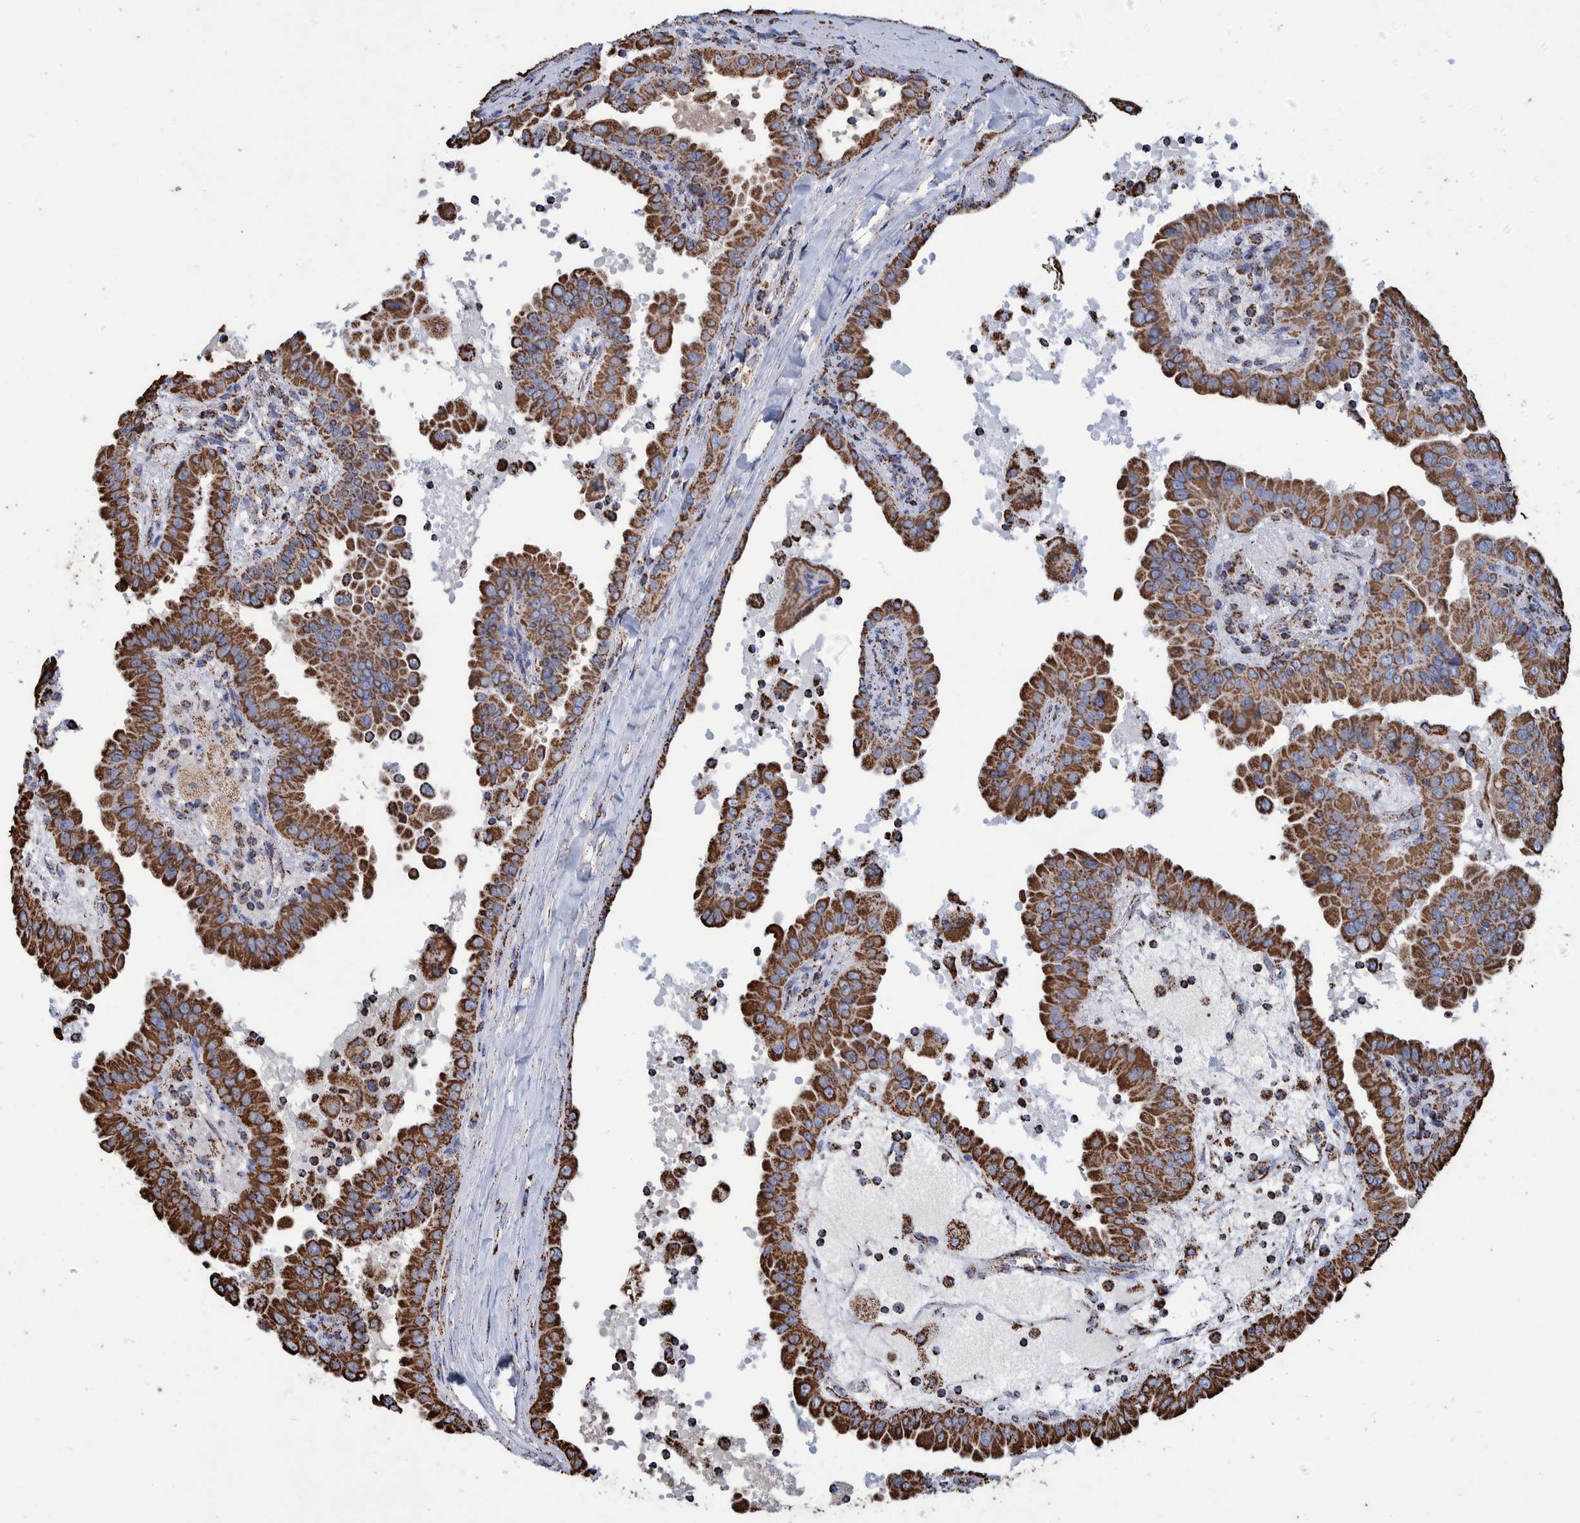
{"staining": {"intensity": "strong", "quantity": ">75%", "location": "cytoplasmic/membranous"}, "tissue": "thyroid cancer", "cell_type": "Tumor cells", "image_type": "cancer", "snomed": [{"axis": "morphology", "description": "Papillary adenocarcinoma, NOS"}, {"axis": "topography", "description": "Thyroid gland"}], "caption": "This photomicrograph displays thyroid papillary adenocarcinoma stained with immunohistochemistry (IHC) to label a protein in brown. The cytoplasmic/membranous of tumor cells show strong positivity for the protein. Nuclei are counter-stained blue.", "gene": "VPS26C", "patient": {"sex": "male", "age": 33}}